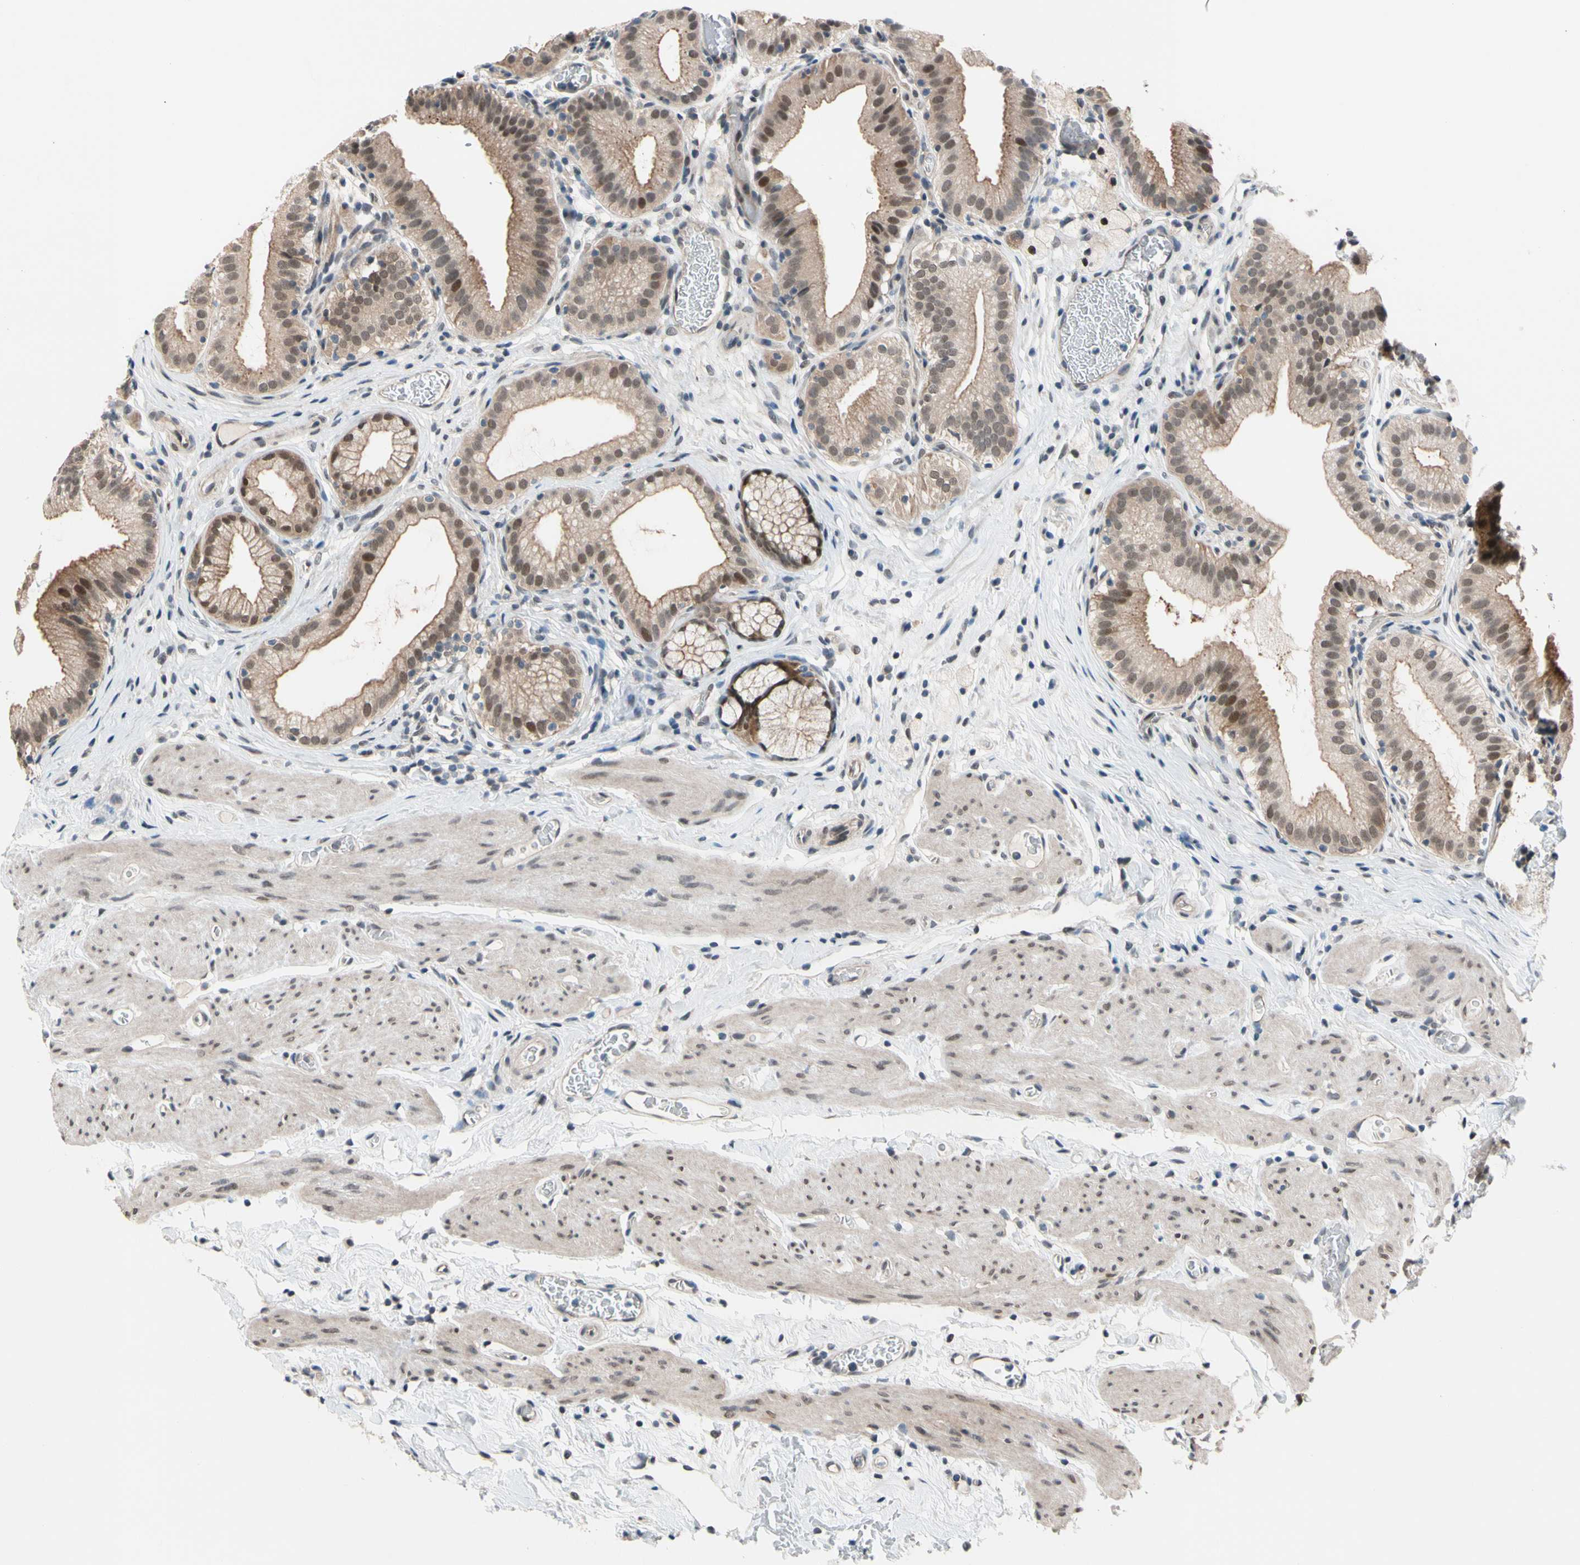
{"staining": {"intensity": "moderate", "quantity": ">75%", "location": "cytoplasmic/membranous,nuclear"}, "tissue": "gallbladder", "cell_type": "Glandular cells", "image_type": "normal", "snomed": [{"axis": "morphology", "description": "Normal tissue, NOS"}, {"axis": "topography", "description": "Gallbladder"}], "caption": "Normal gallbladder was stained to show a protein in brown. There is medium levels of moderate cytoplasmic/membranous,nuclear staining in approximately >75% of glandular cells. Using DAB (3,3'-diaminobenzidine) (brown) and hematoxylin (blue) stains, captured at high magnification using brightfield microscopy.", "gene": "NGEF", "patient": {"sex": "male", "age": 54}}